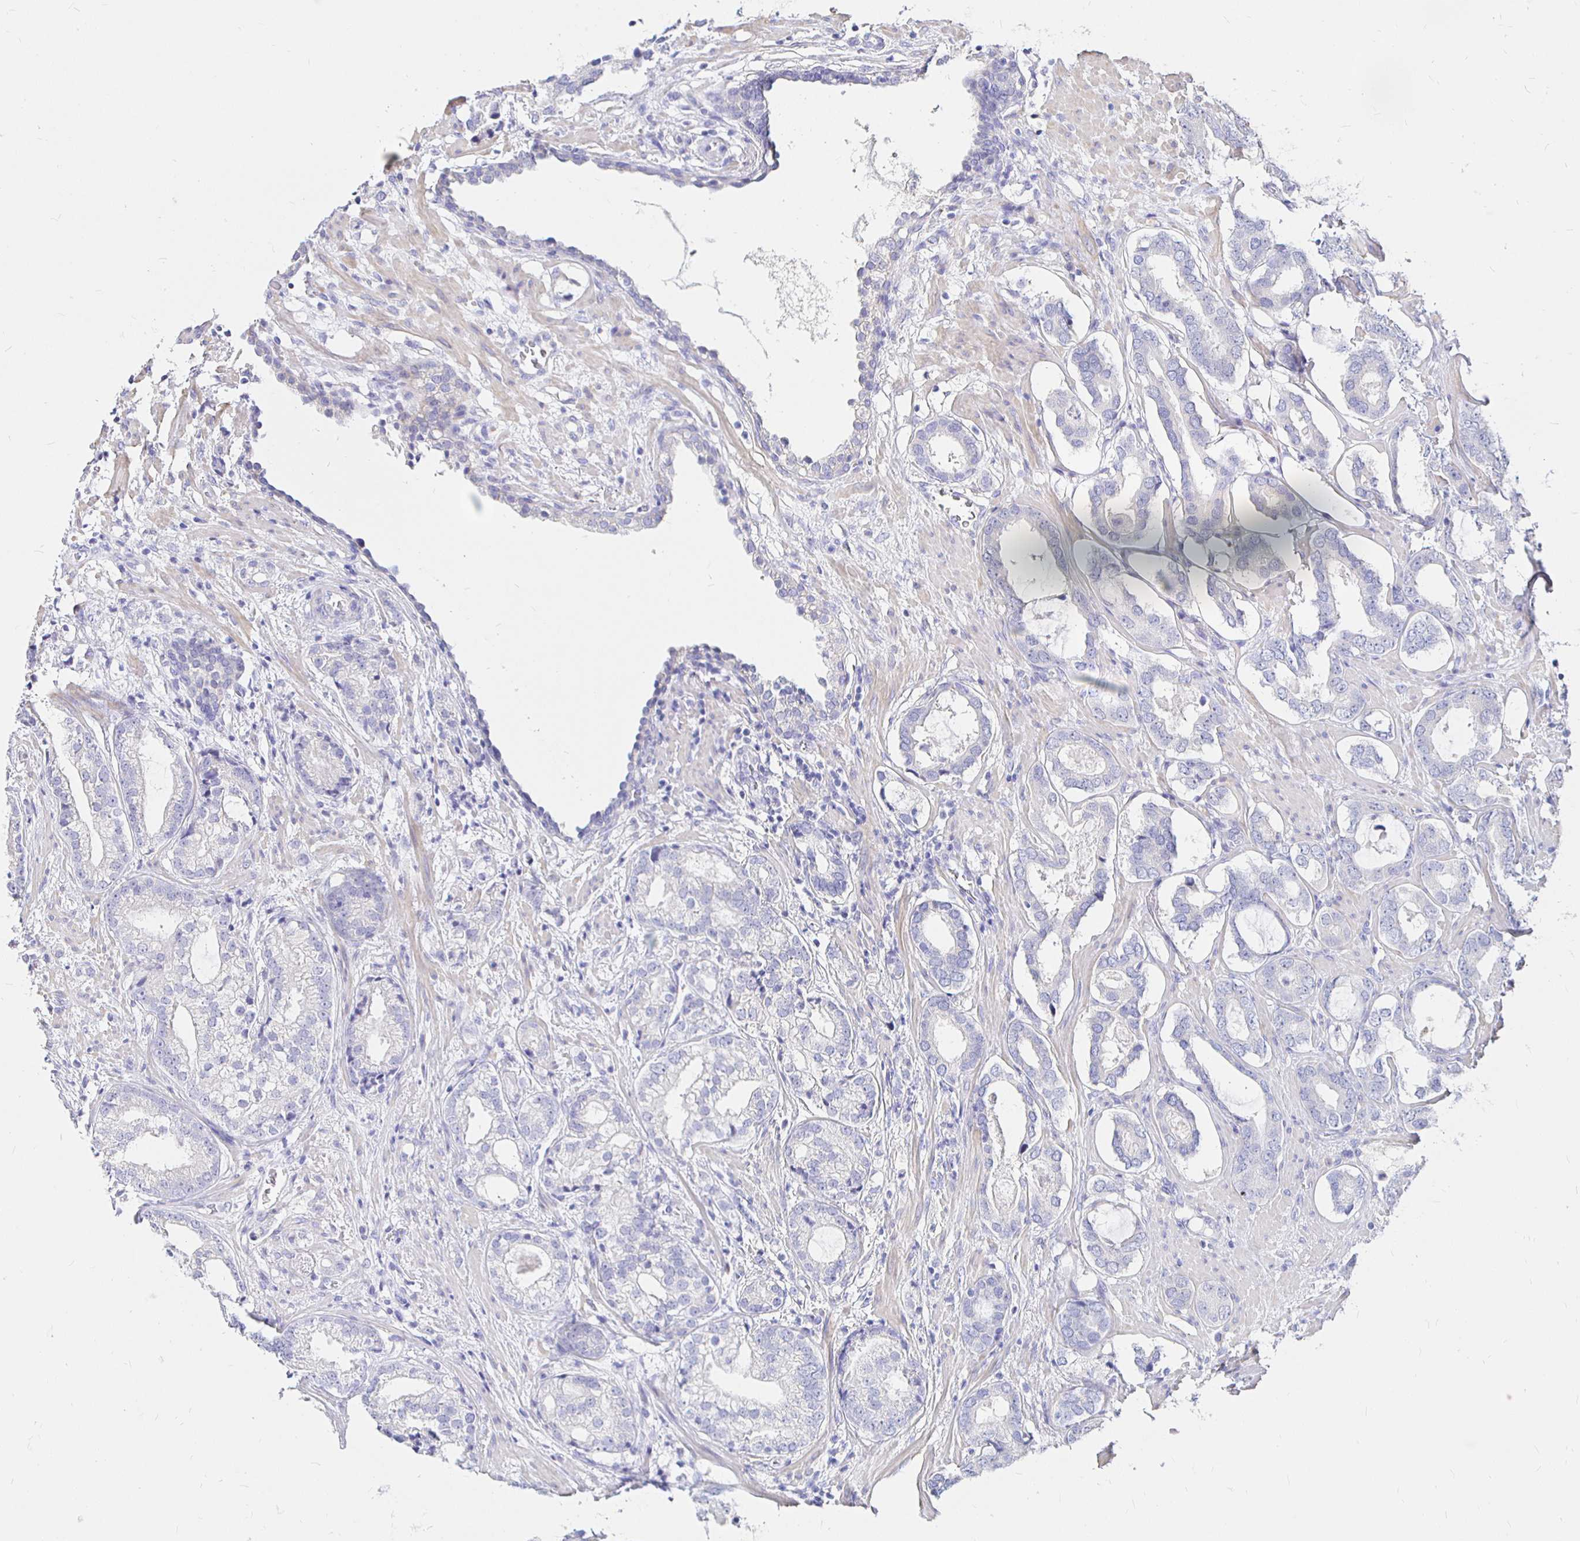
{"staining": {"intensity": "negative", "quantity": "none", "location": "none"}, "tissue": "prostate cancer", "cell_type": "Tumor cells", "image_type": "cancer", "snomed": [{"axis": "morphology", "description": "Adenocarcinoma, High grade"}, {"axis": "topography", "description": "Prostate"}], "caption": "High magnification brightfield microscopy of prostate cancer (high-grade adenocarcinoma) stained with DAB (brown) and counterstained with hematoxylin (blue): tumor cells show no significant positivity. (DAB (3,3'-diaminobenzidine) IHC visualized using brightfield microscopy, high magnification).", "gene": "NECAB1", "patient": {"sex": "male", "age": 75}}